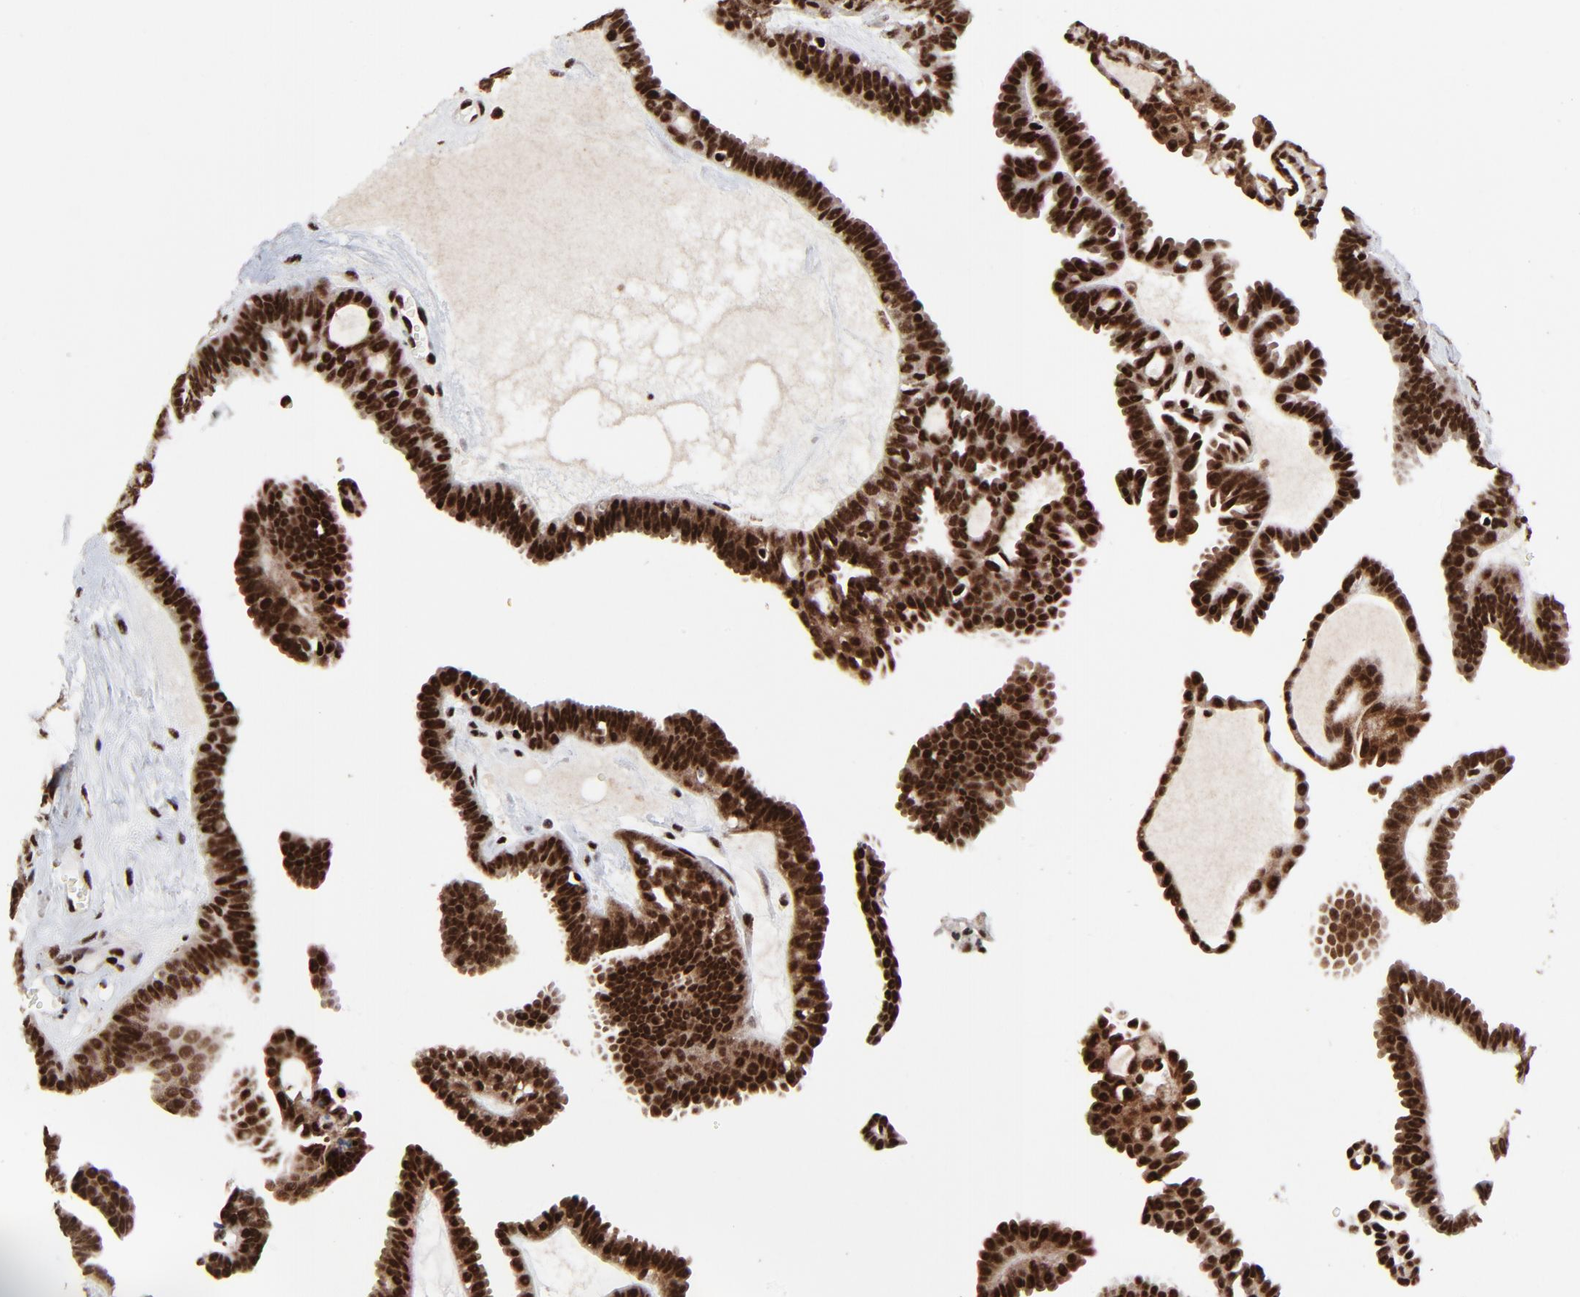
{"staining": {"intensity": "strong", "quantity": ">75%", "location": "nuclear"}, "tissue": "ovarian cancer", "cell_type": "Tumor cells", "image_type": "cancer", "snomed": [{"axis": "morphology", "description": "Cystadenocarcinoma, serous, NOS"}, {"axis": "topography", "description": "Ovary"}], "caption": "Brown immunohistochemical staining in ovarian cancer shows strong nuclear expression in approximately >75% of tumor cells.", "gene": "RBM22", "patient": {"sex": "female", "age": 71}}